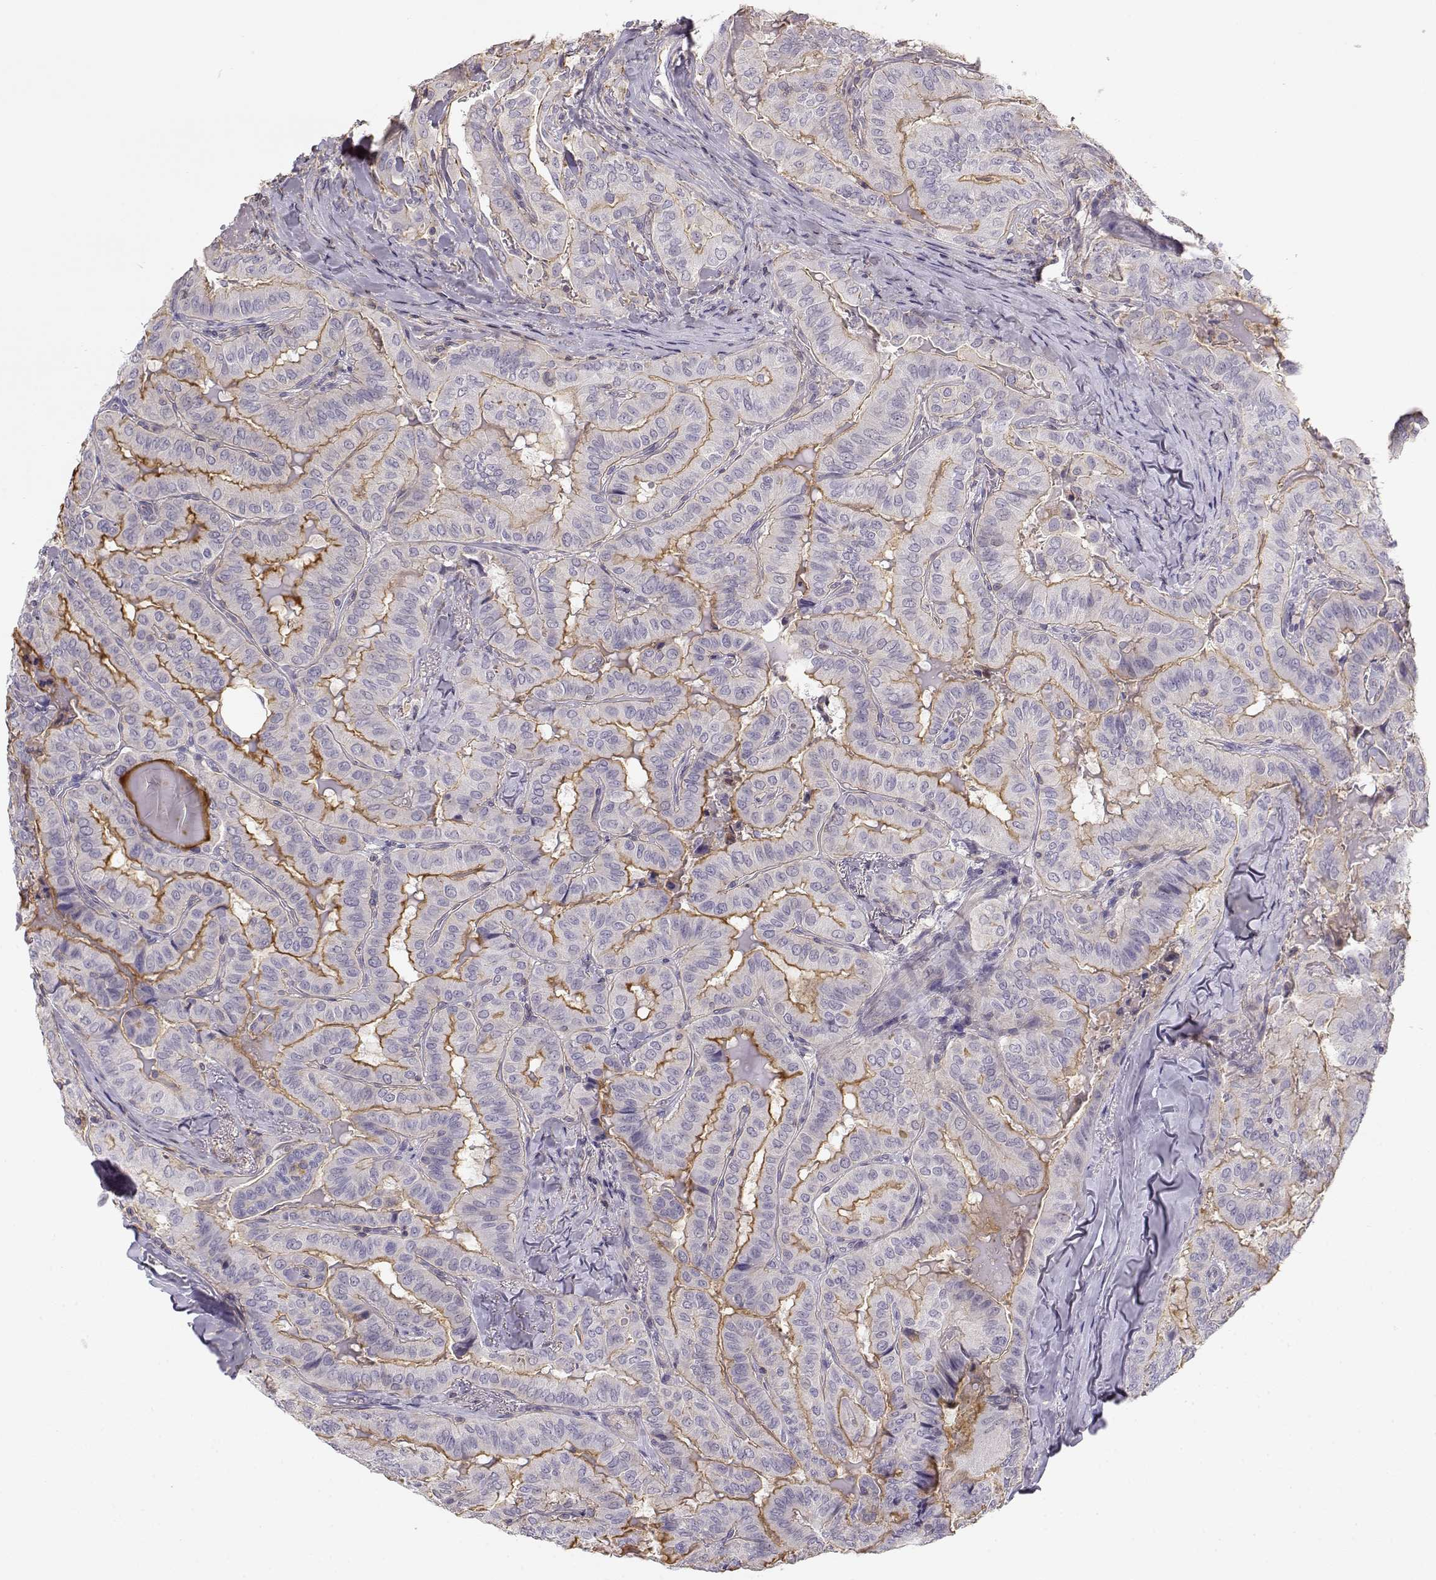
{"staining": {"intensity": "moderate", "quantity": "25%-75%", "location": "cytoplasmic/membranous"}, "tissue": "thyroid cancer", "cell_type": "Tumor cells", "image_type": "cancer", "snomed": [{"axis": "morphology", "description": "Papillary adenocarcinoma, NOS"}, {"axis": "topography", "description": "Thyroid gland"}], "caption": "This is an image of IHC staining of papillary adenocarcinoma (thyroid), which shows moderate positivity in the cytoplasmic/membranous of tumor cells.", "gene": "DAPL1", "patient": {"sex": "female", "age": 68}}